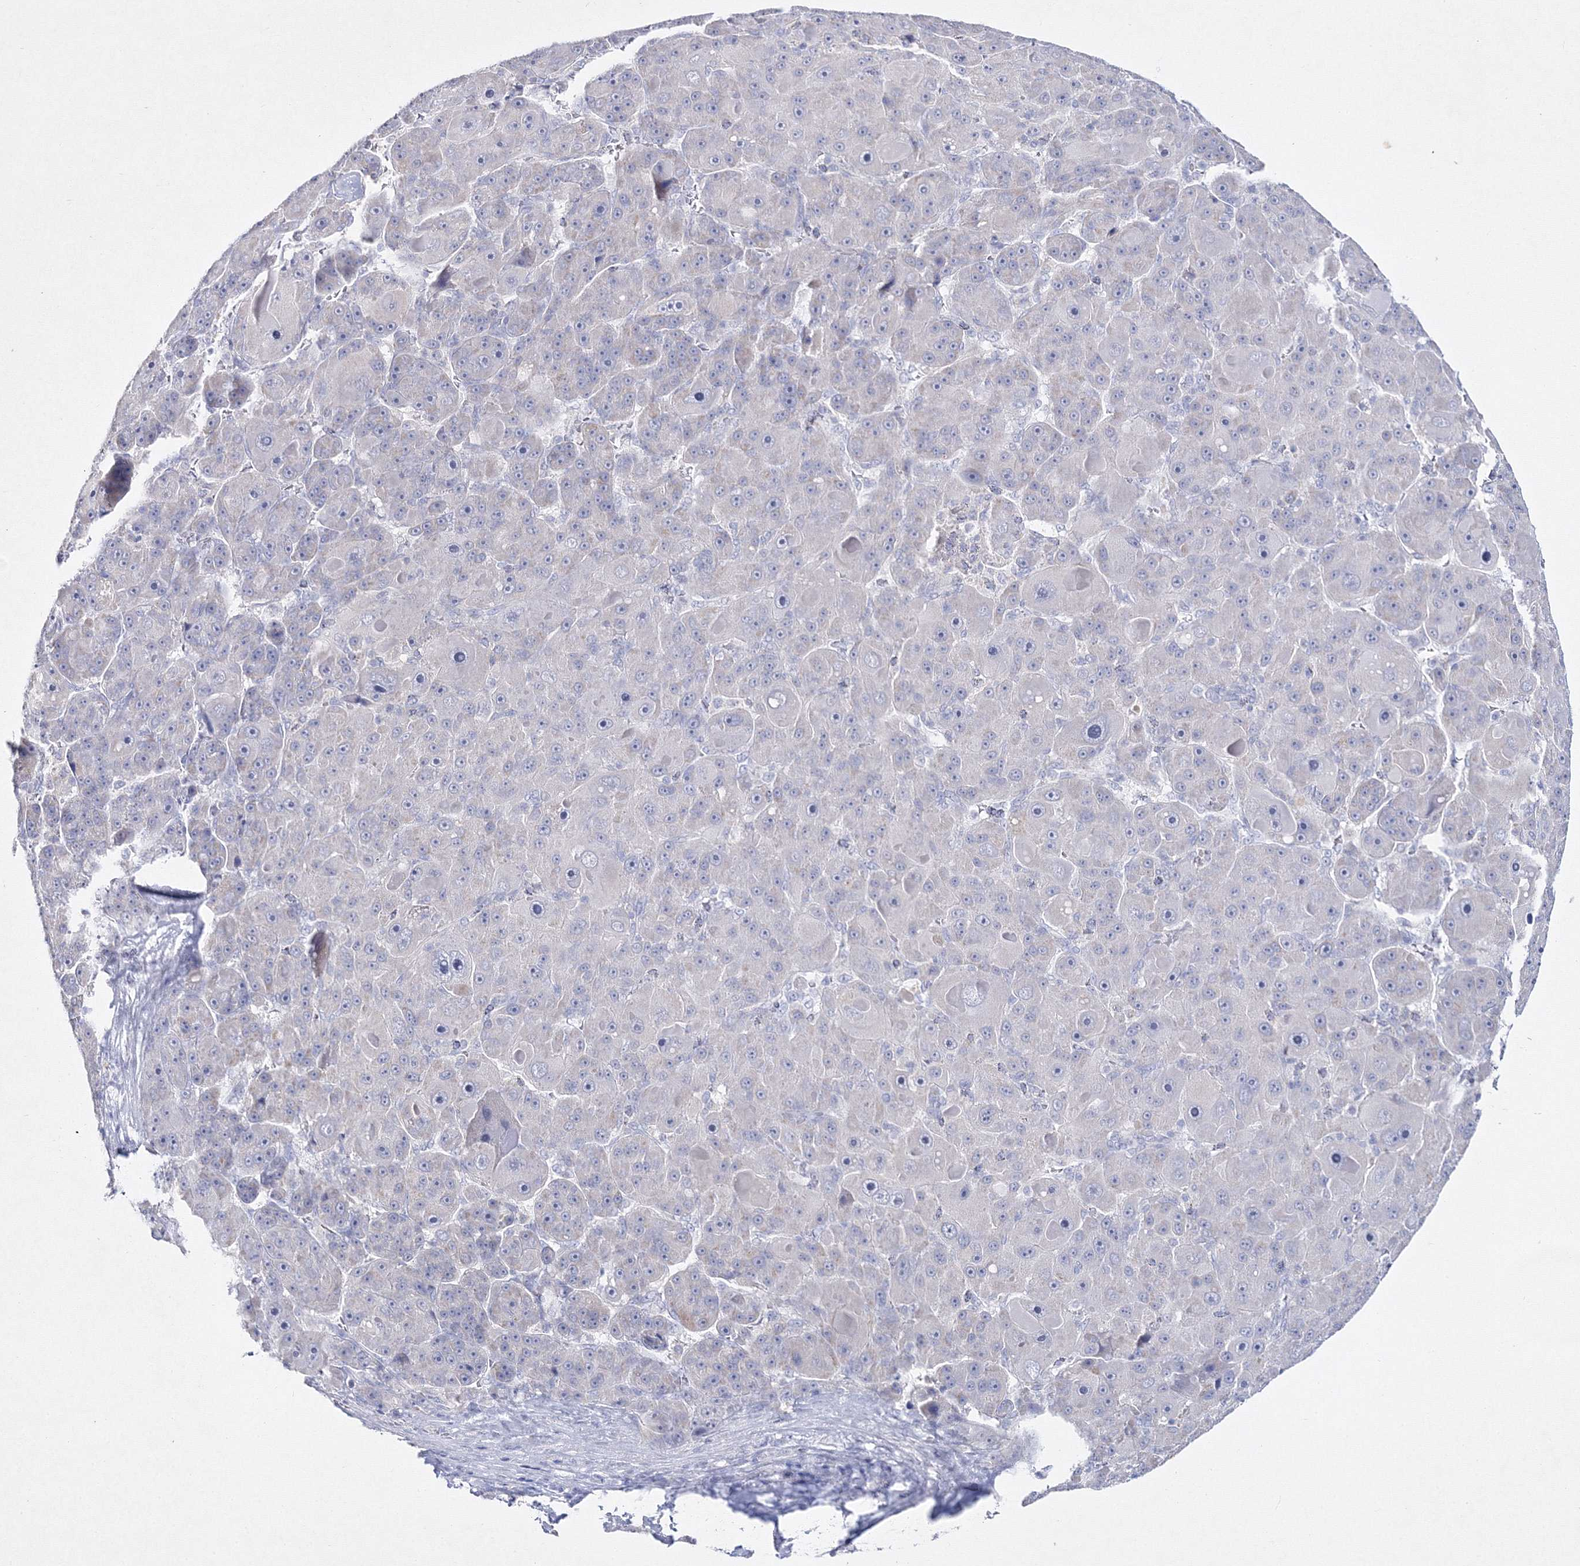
{"staining": {"intensity": "negative", "quantity": "none", "location": "none"}, "tissue": "liver cancer", "cell_type": "Tumor cells", "image_type": "cancer", "snomed": [{"axis": "morphology", "description": "Carcinoma, Hepatocellular, NOS"}, {"axis": "topography", "description": "Liver"}], "caption": "DAB immunohistochemical staining of human liver cancer (hepatocellular carcinoma) displays no significant positivity in tumor cells.", "gene": "NEU4", "patient": {"sex": "male", "age": 76}}